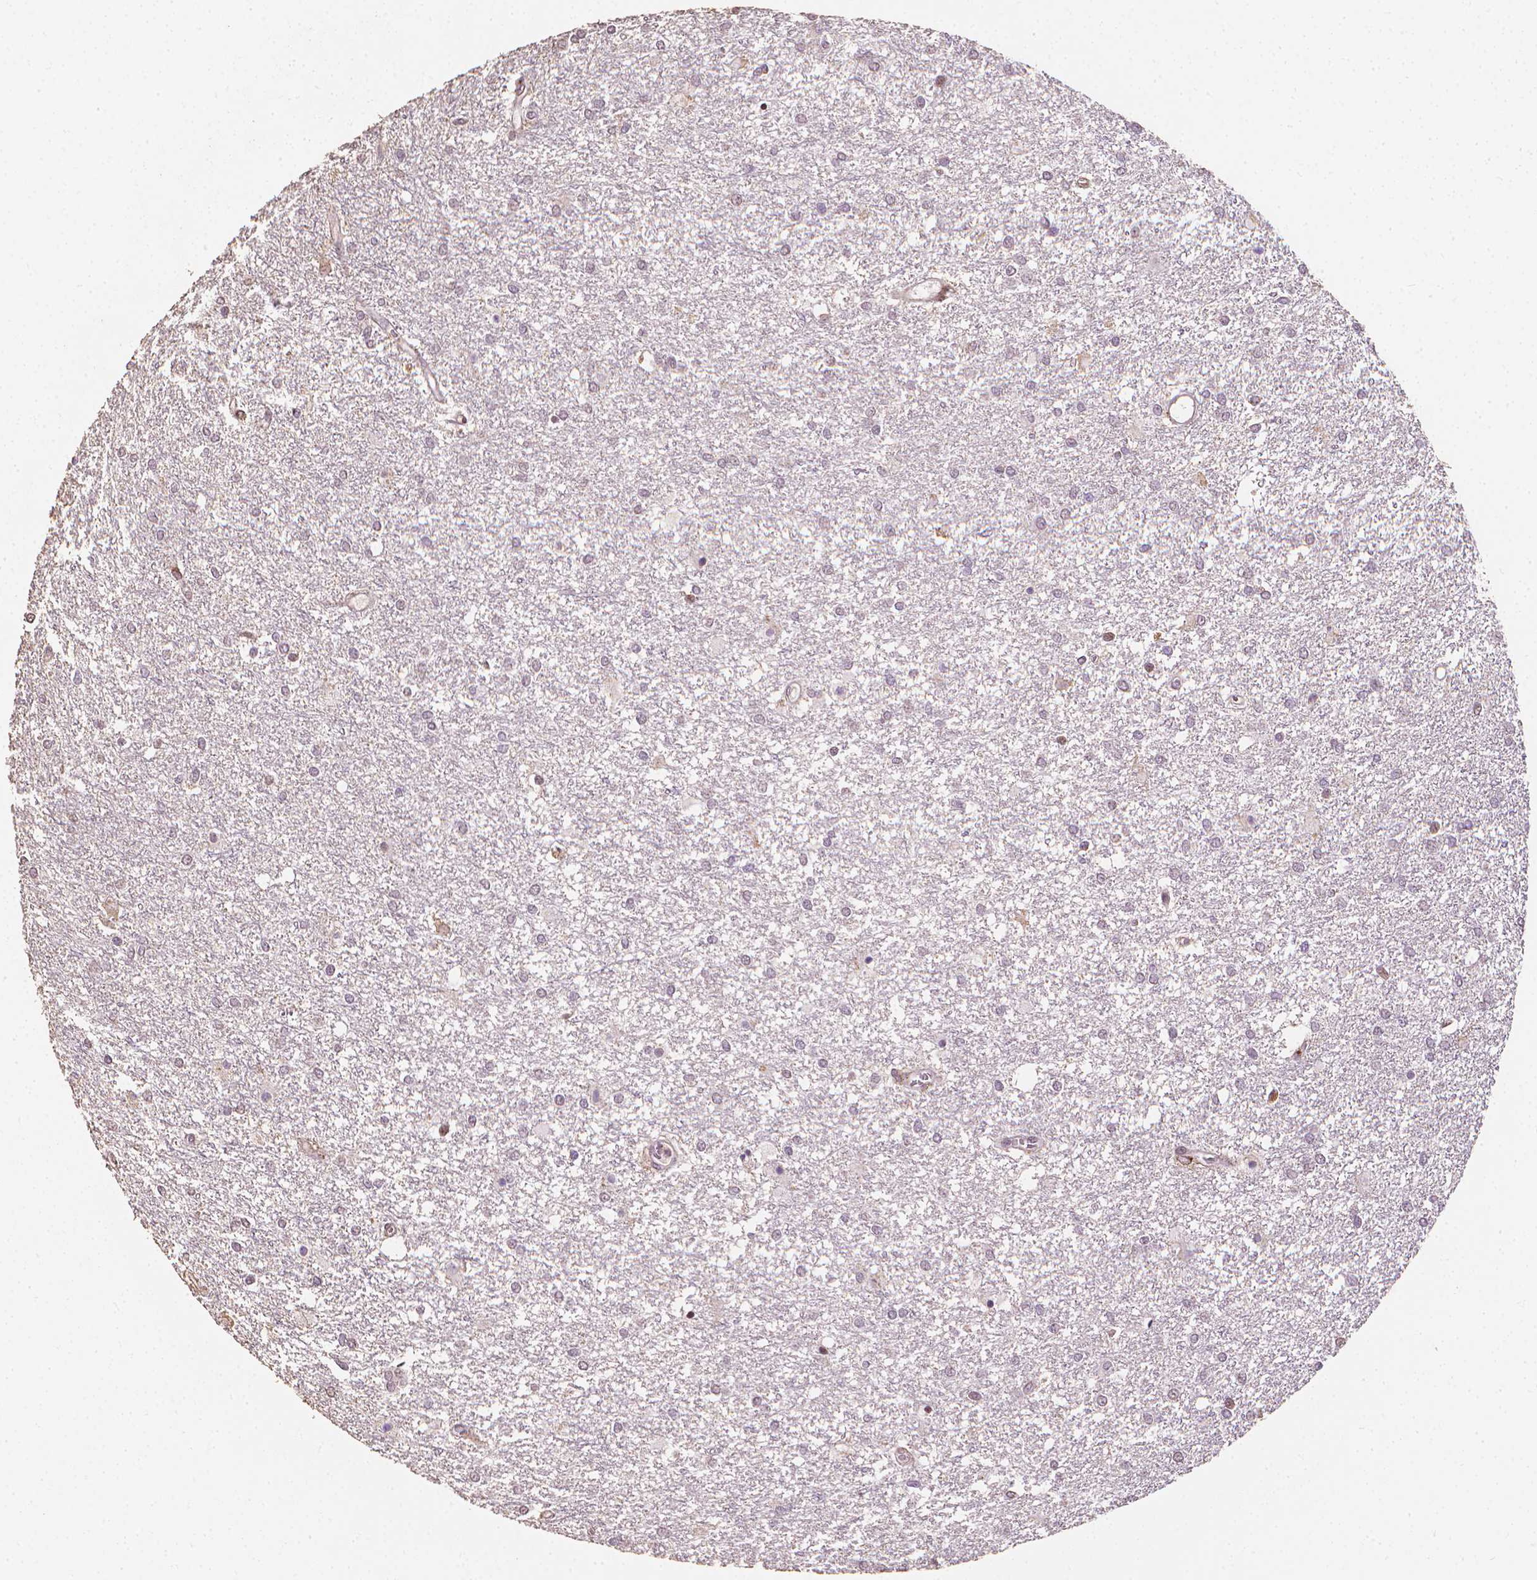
{"staining": {"intensity": "negative", "quantity": "none", "location": "none"}, "tissue": "glioma", "cell_type": "Tumor cells", "image_type": "cancer", "snomed": [{"axis": "morphology", "description": "Glioma, malignant, High grade"}, {"axis": "topography", "description": "Brain"}], "caption": "This is an immunohistochemistry micrograph of malignant glioma (high-grade). There is no expression in tumor cells.", "gene": "DCN", "patient": {"sex": "female", "age": 61}}